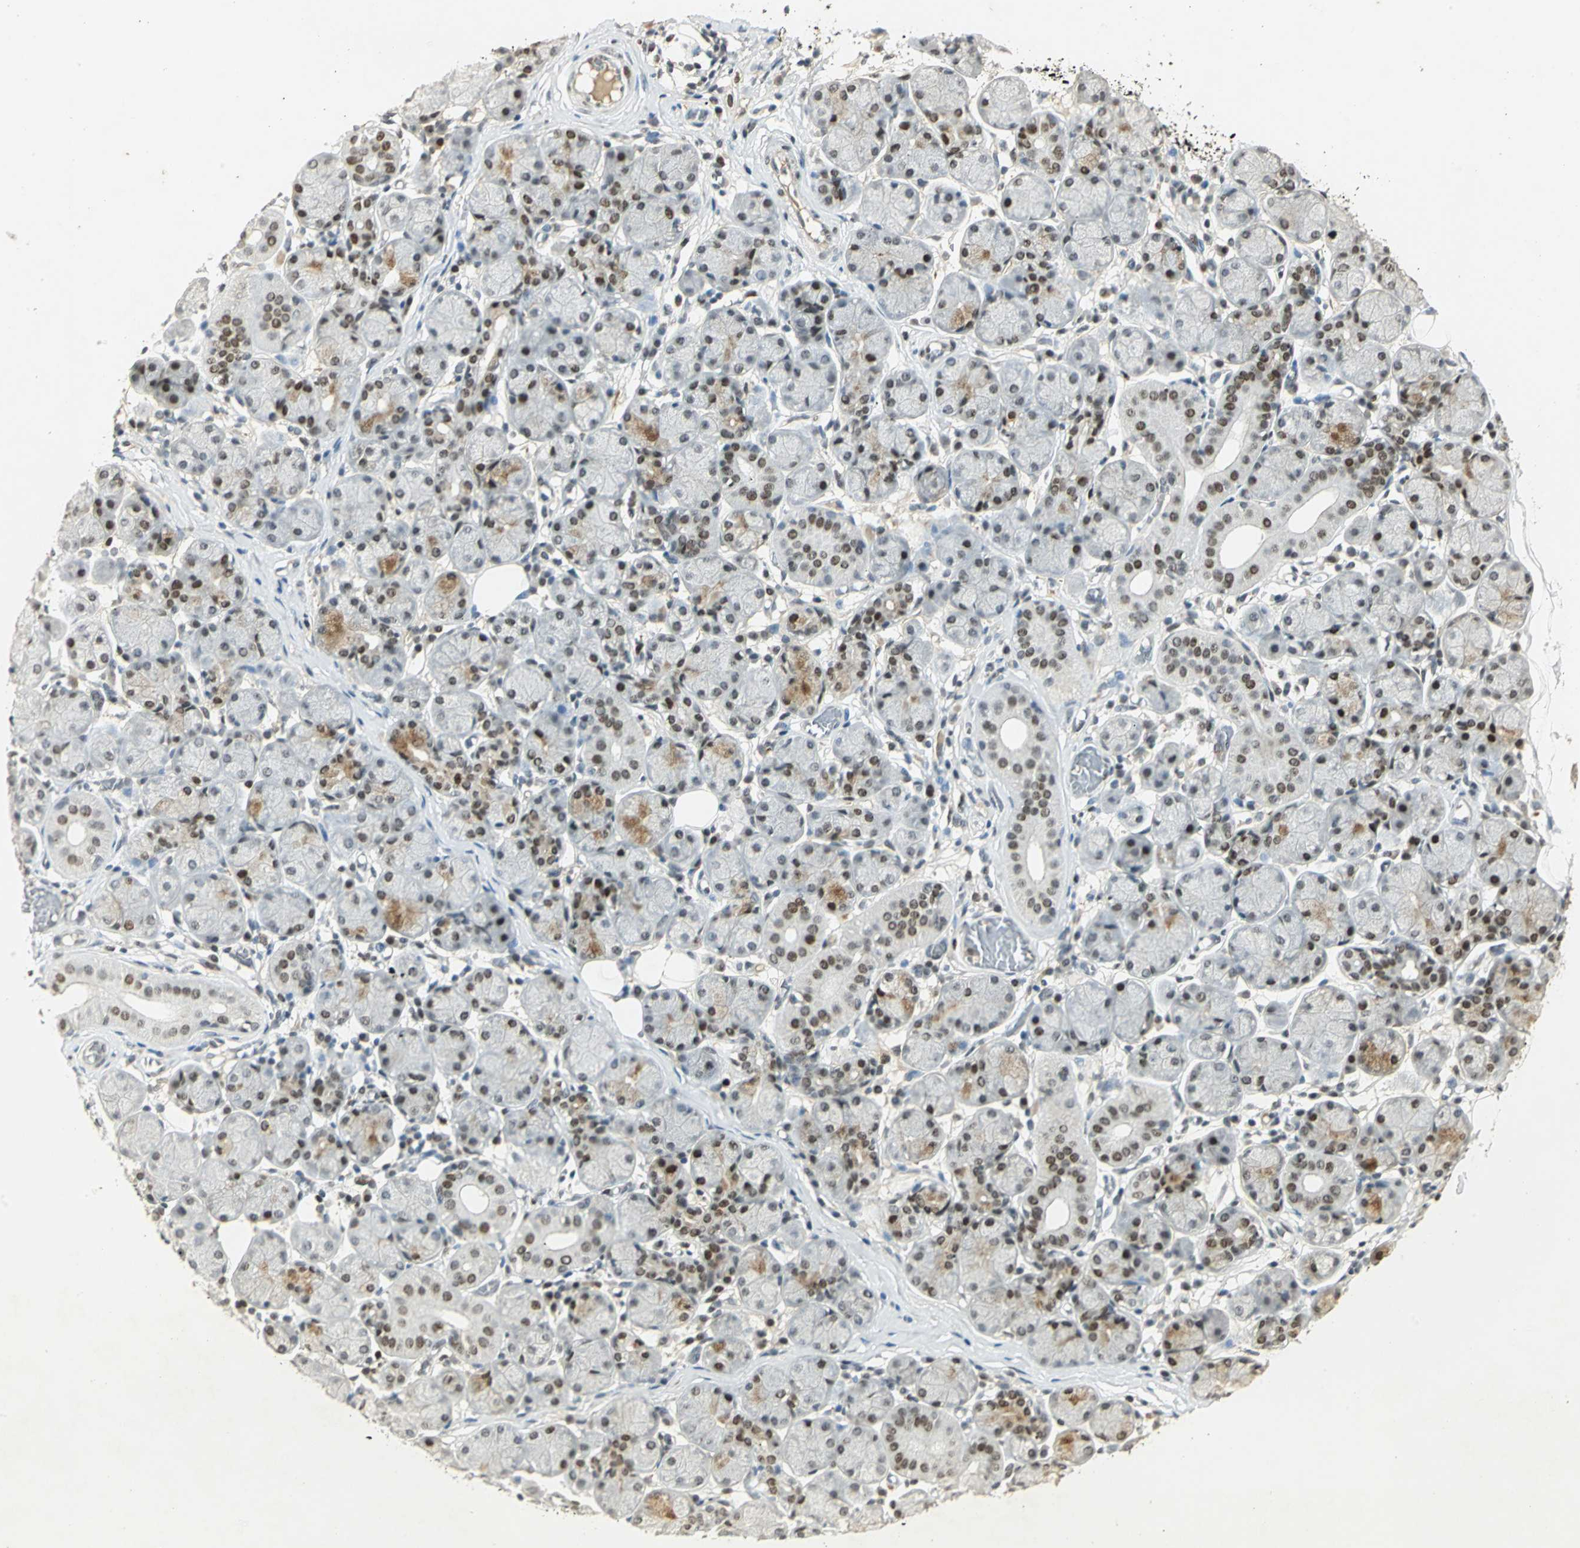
{"staining": {"intensity": "moderate", "quantity": "25%-75%", "location": "cytoplasmic/membranous,nuclear"}, "tissue": "salivary gland", "cell_type": "Glandular cells", "image_type": "normal", "snomed": [{"axis": "morphology", "description": "Normal tissue, NOS"}, {"axis": "topography", "description": "Salivary gland"}], "caption": "Unremarkable salivary gland displays moderate cytoplasmic/membranous,nuclear staining in about 25%-75% of glandular cells Ihc stains the protein of interest in brown and the nuclei are stained blue..", "gene": "AK6", "patient": {"sex": "female", "age": 24}}